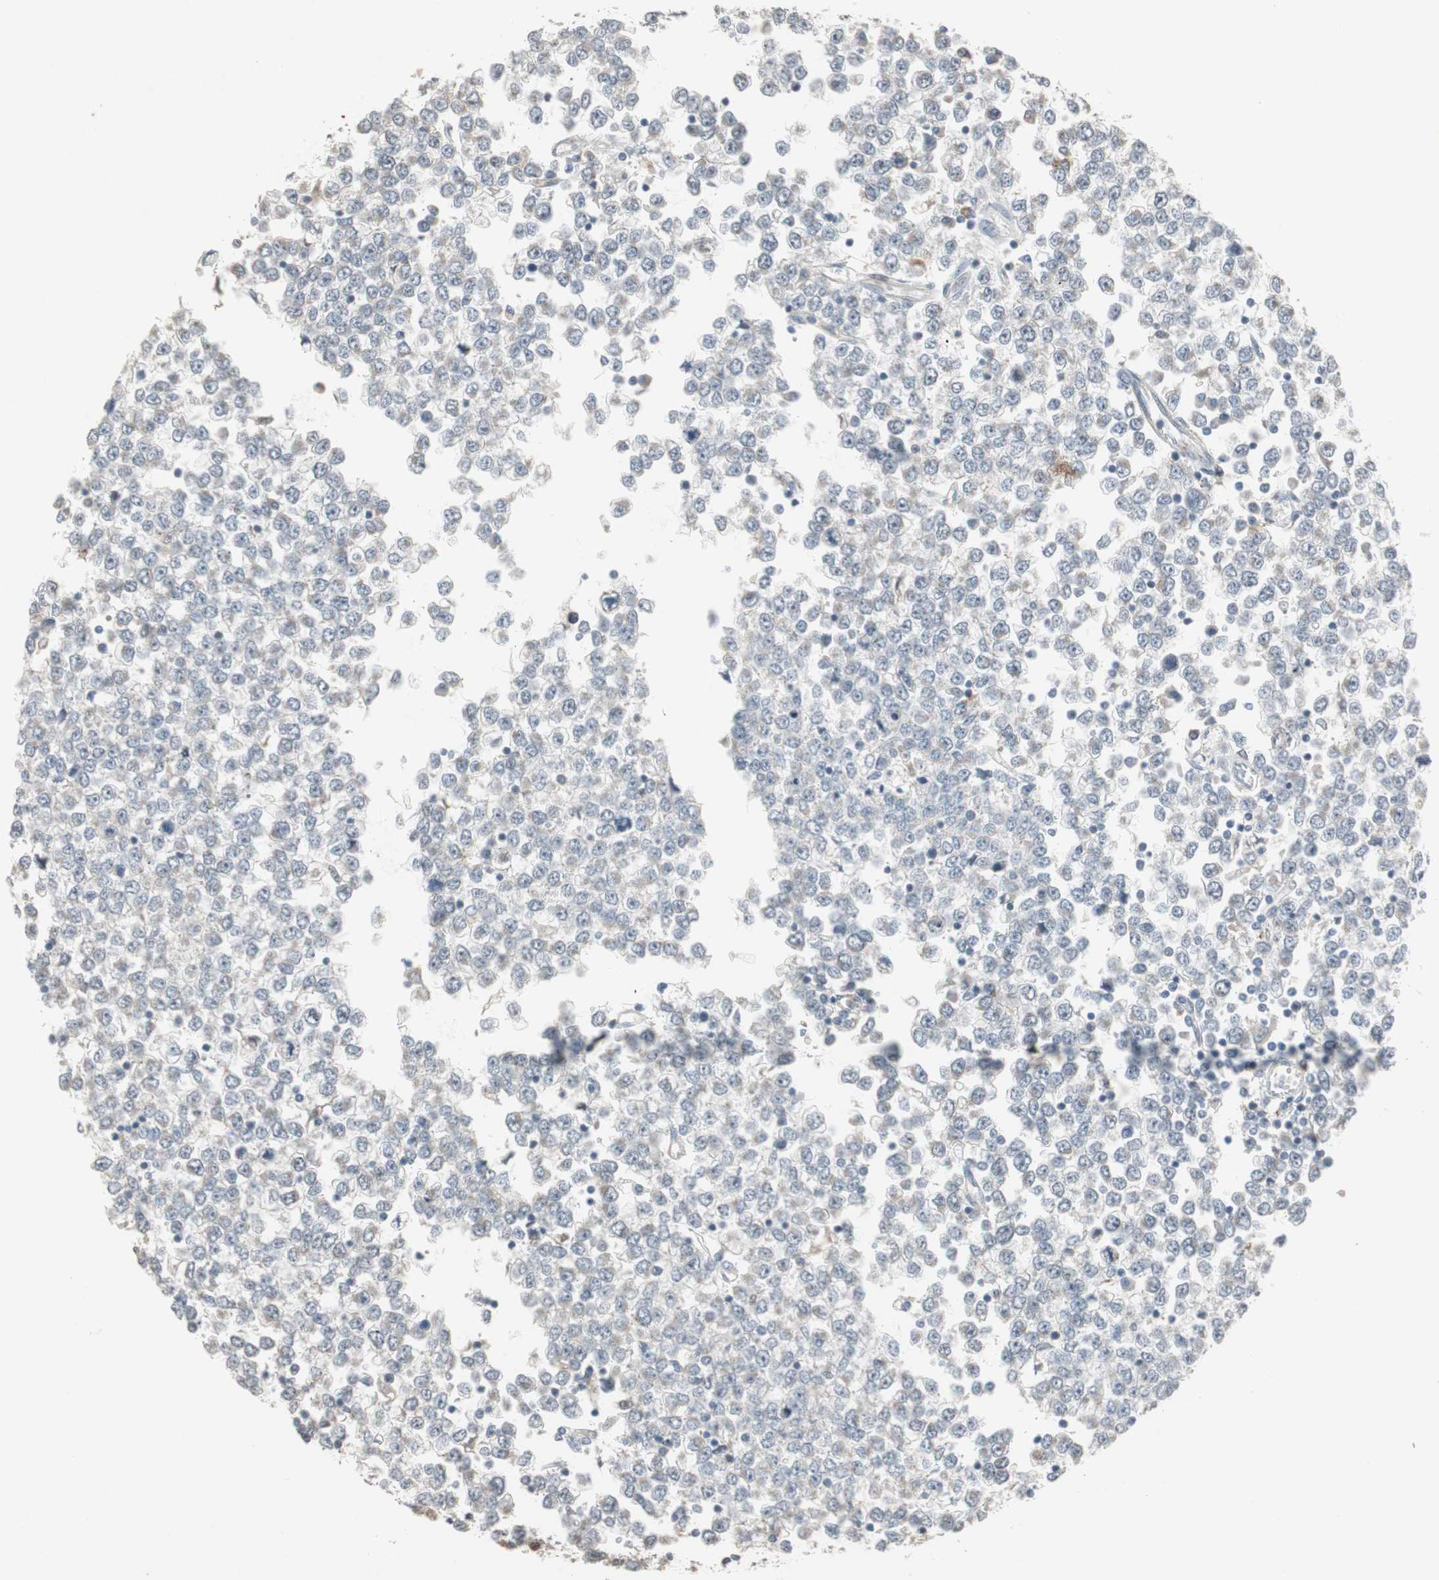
{"staining": {"intensity": "weak", "quantity": "<25%", "location": "cytoplasmic/membranous"}, "tissue": "testis cancer", "cell_type": "Tumor cells", "image_type": "cancer", "snomed": [{"axis": "morphology", "description": "Seminoma, NOS"}, {"axis": "topography", "description": "Testis"}], "caption": "There is no significant expression in tumor cells of testis cancer.", "gene": "SNX4", "patient": {"sex": "male", "age": 65}}